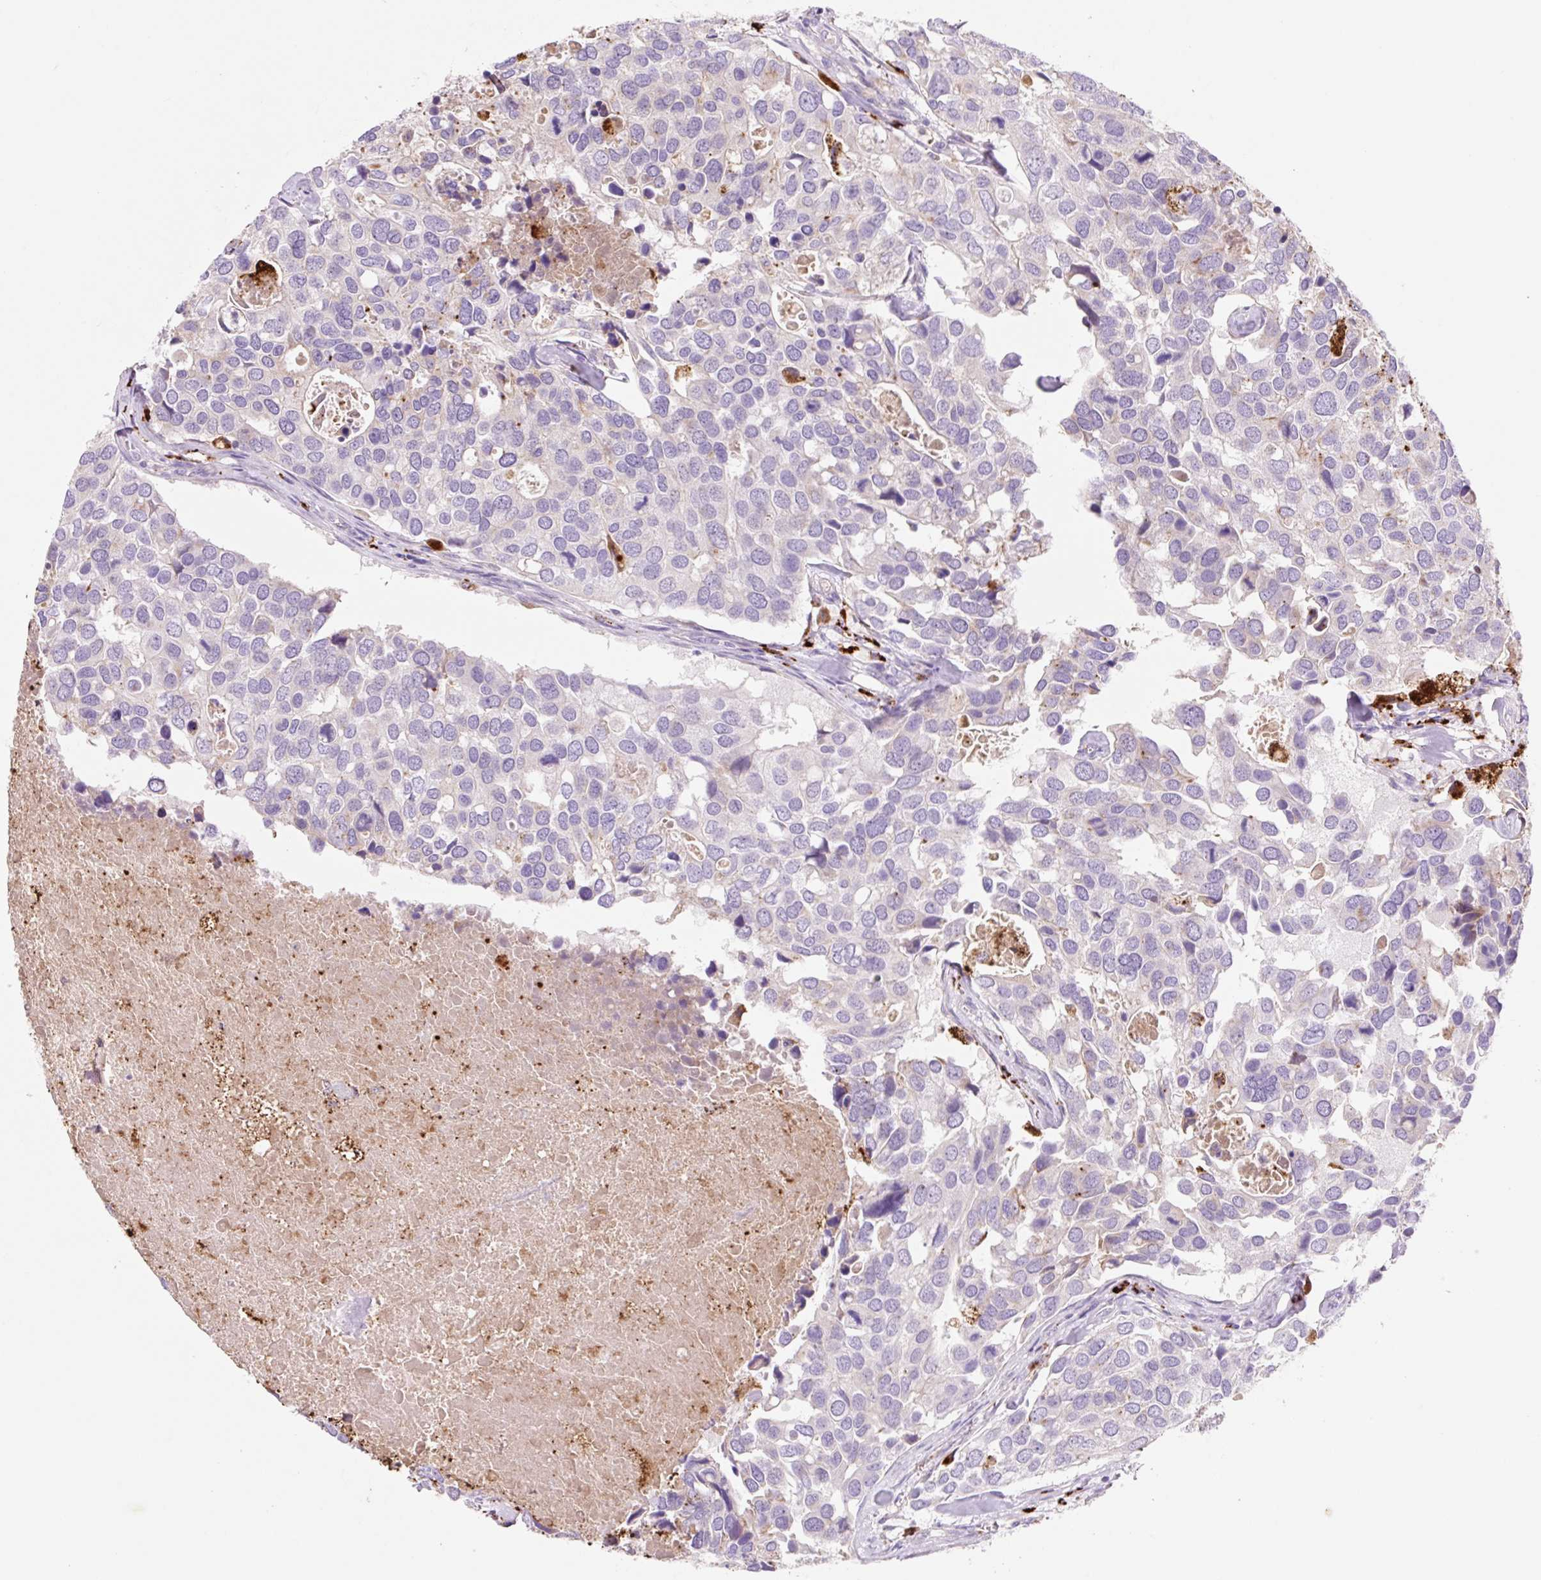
{"staining": {"intensity": "negative", "quantity": "none", "location": "none"}, "tissue": "breast cancer", "cell_type": "Tumor cells", "image_type": "cancer", "snomed": [{"axis": "morphology", "description": "Duct carcinoma"}, {"axis": "topography", "description": "Breast"}], "caption": "A high-resolution micrograph shows IHC staining of breast cancer (infiltrating ductal carcinoma), which reveals no significant staining in tumor cells.", "gene": "HEXA", "patient": {"sex": "female", "age": 83}}